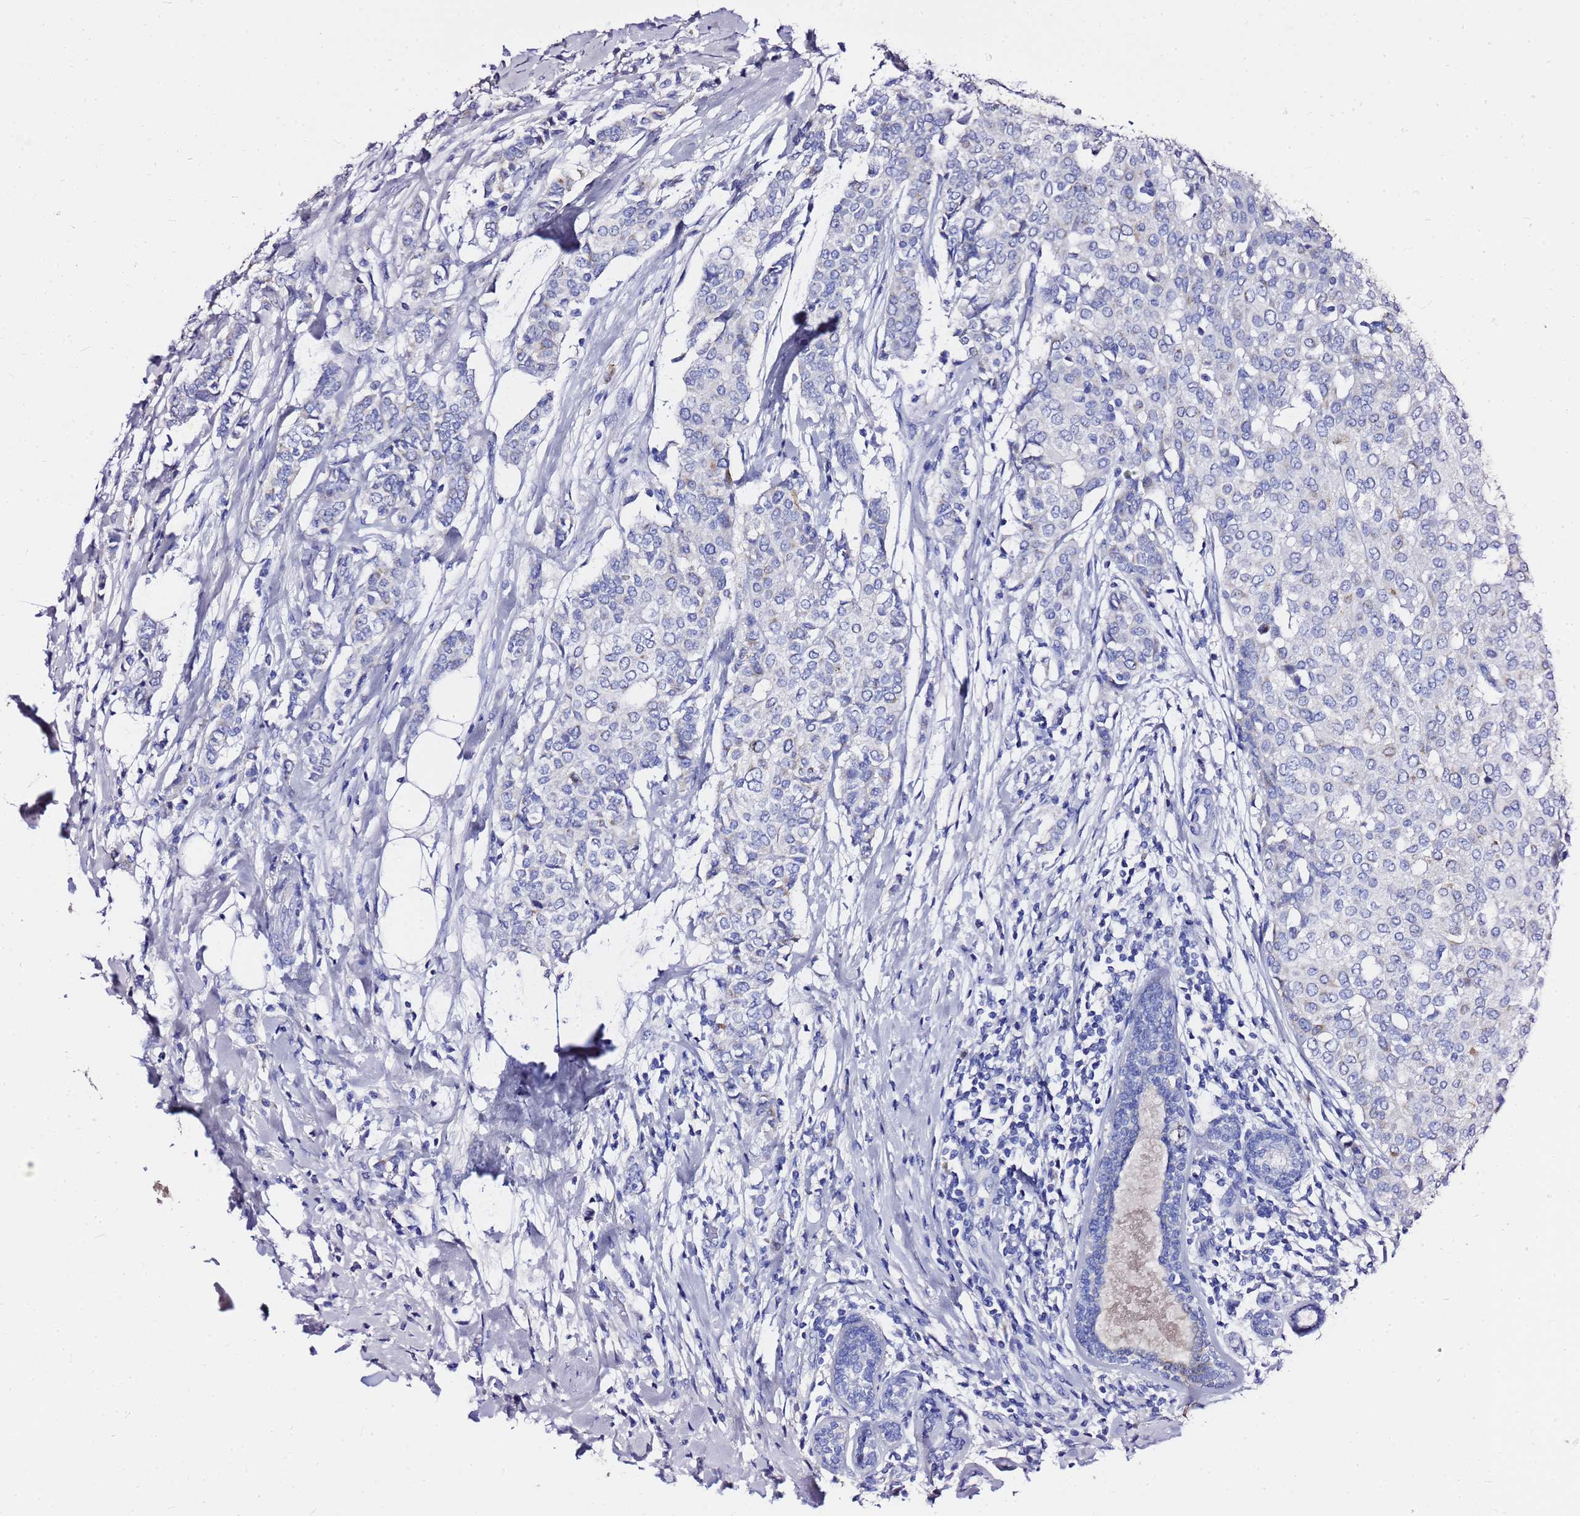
{"staining": {"intensity": "negative", "quantity": "none", "location": "none"}, "tissue": "breast cancer", "cell_type": "Tumor cells", "image_type": "cancer", "snomed": [{"axis": "morphology", "description": "Lobular carcinoma"}, {"axis": "topography", "description": "Breast"}], "caption": "Breast cancer stained for a protein using IHC shows no staining tumor cells.", "gene": "OR52E2", "patient": {"sex": "female", "age": 51}}